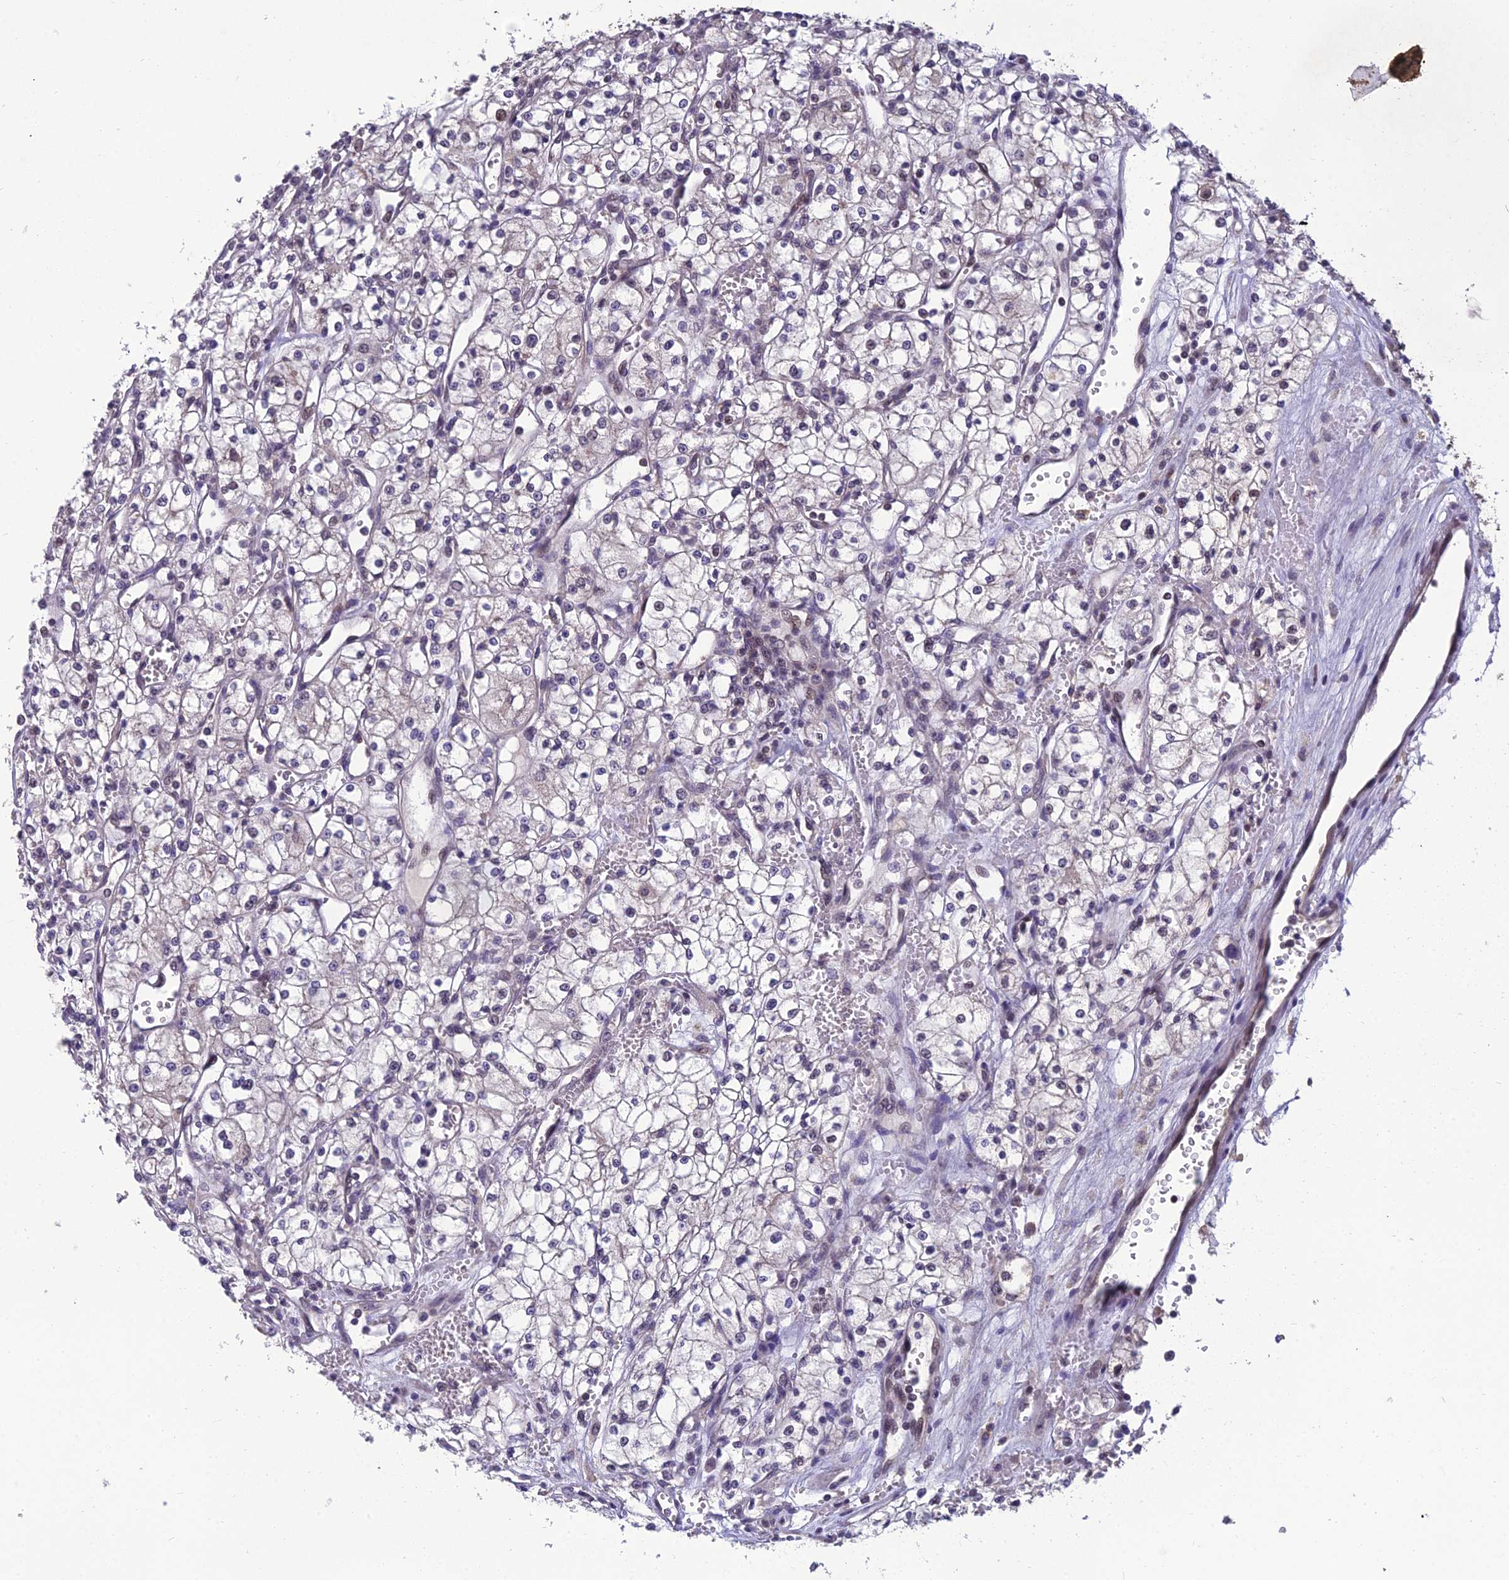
{"staining": {"intensity": "negative", "quantity": "none", "location": "none"}, "tissue": "renal cancer", "cell_type": "Tumor cells", "image_type": "cancer", "snomed": [{"axis": "morphology", "description": "Adenocarcinoma, NOS"}, {"axis": "topography", "description": "Kidney"}], "caption": "This is an immunohistochemistry histopathology image of adenocarcinoma (renal). There is no expression in tumor cells.", "gene": "GRWD1", "patient": {"sex": "male", "age": 59}}